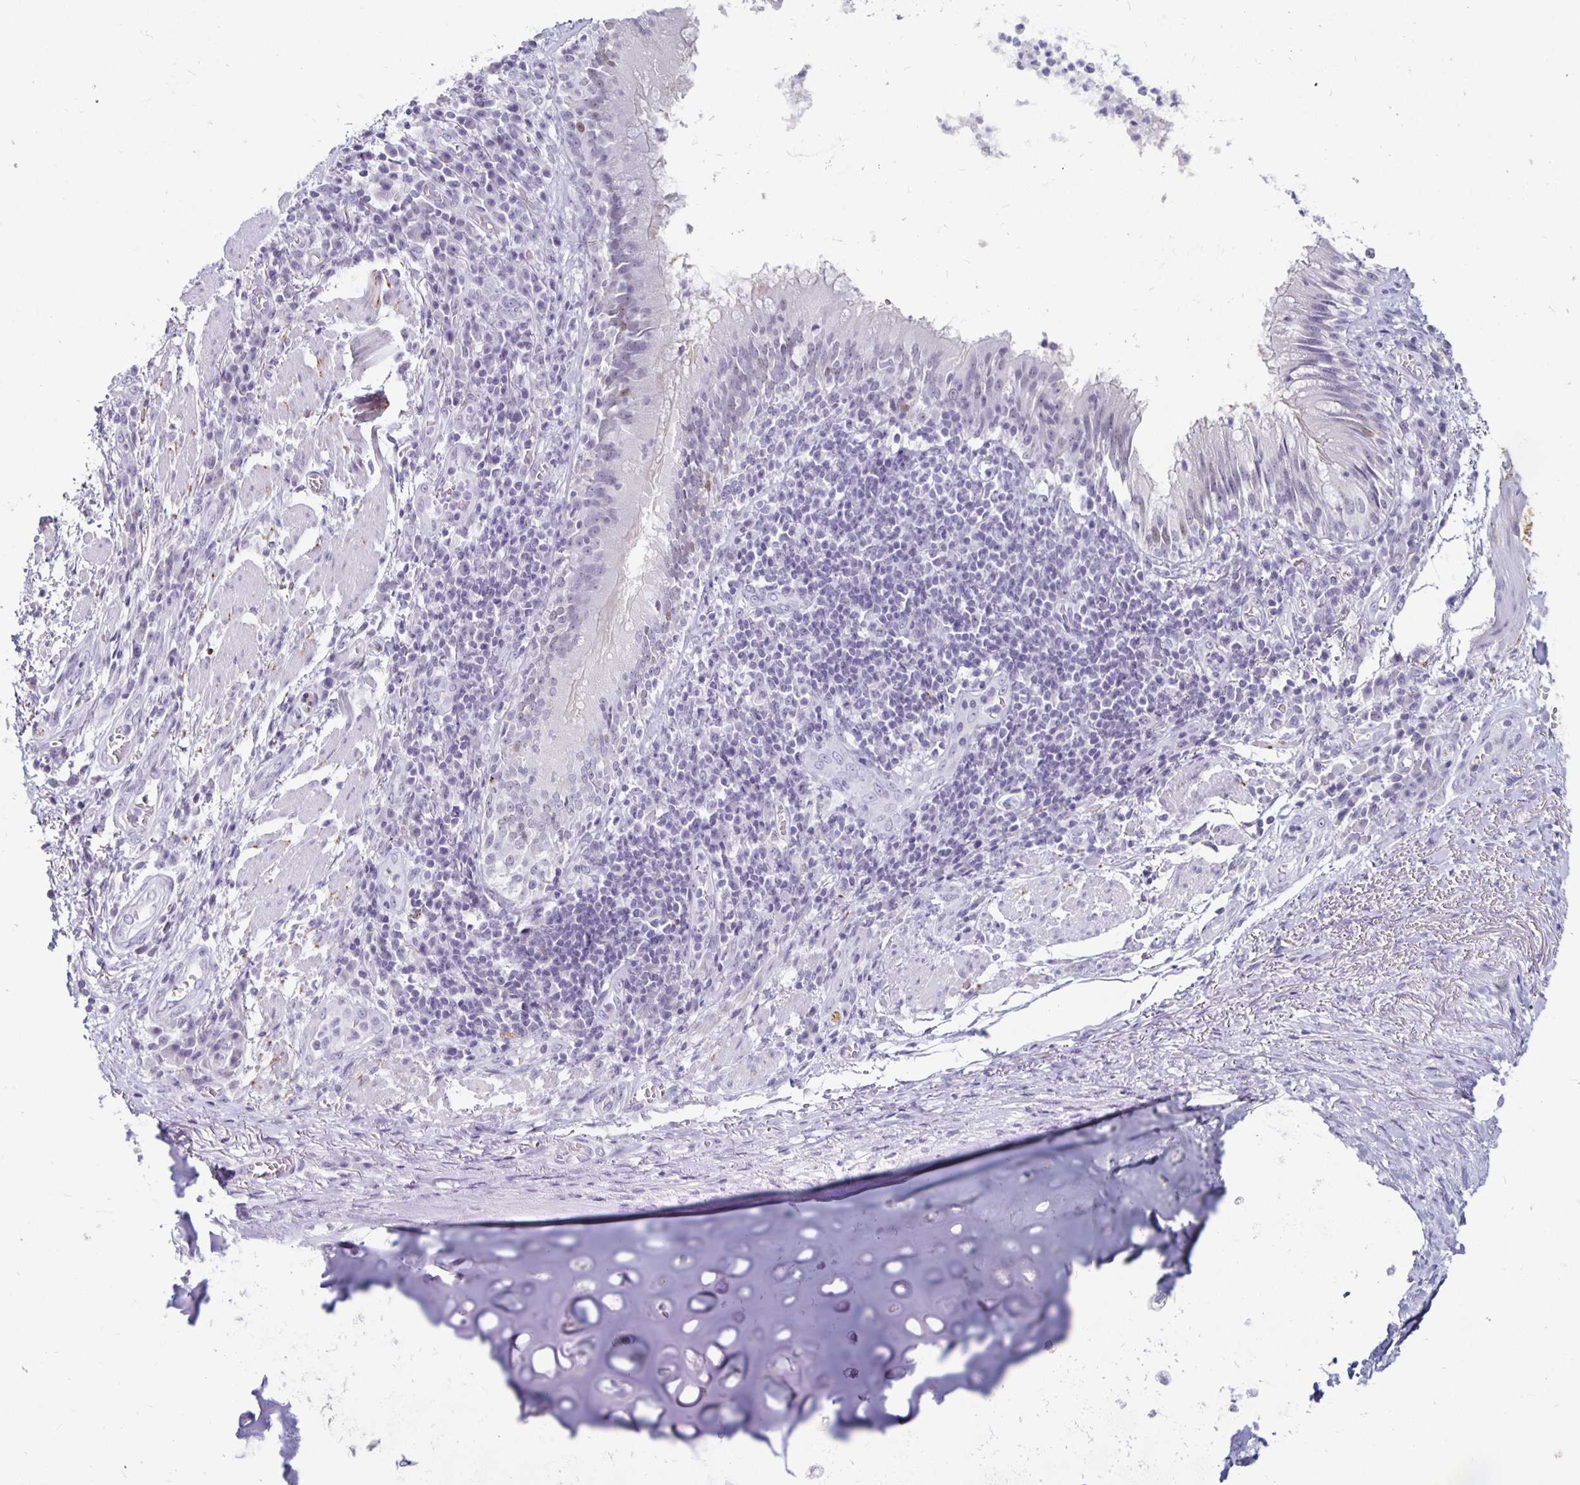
{"staining": {"intensity": "negative", "quantity": "none", "location": "none"}, "tissue": "adipose tissue", "cell_type": "Adipocytes", "image_type": "normal", "snomed": [{"axis": "morphology", "description": "Normal tissue, NOS"}, {"axis": "topography", "description": "Lymph node"}, {"axis": "topography", "description": "Bronchus"}], "caption": "A high-resolution micrograph shows IHC staining of unremarkable adipose tissue, which exhibits no significant staining in adipocytes.", "gene": "KCNQ2", "patient": {"sex": "male", "age": 56}}